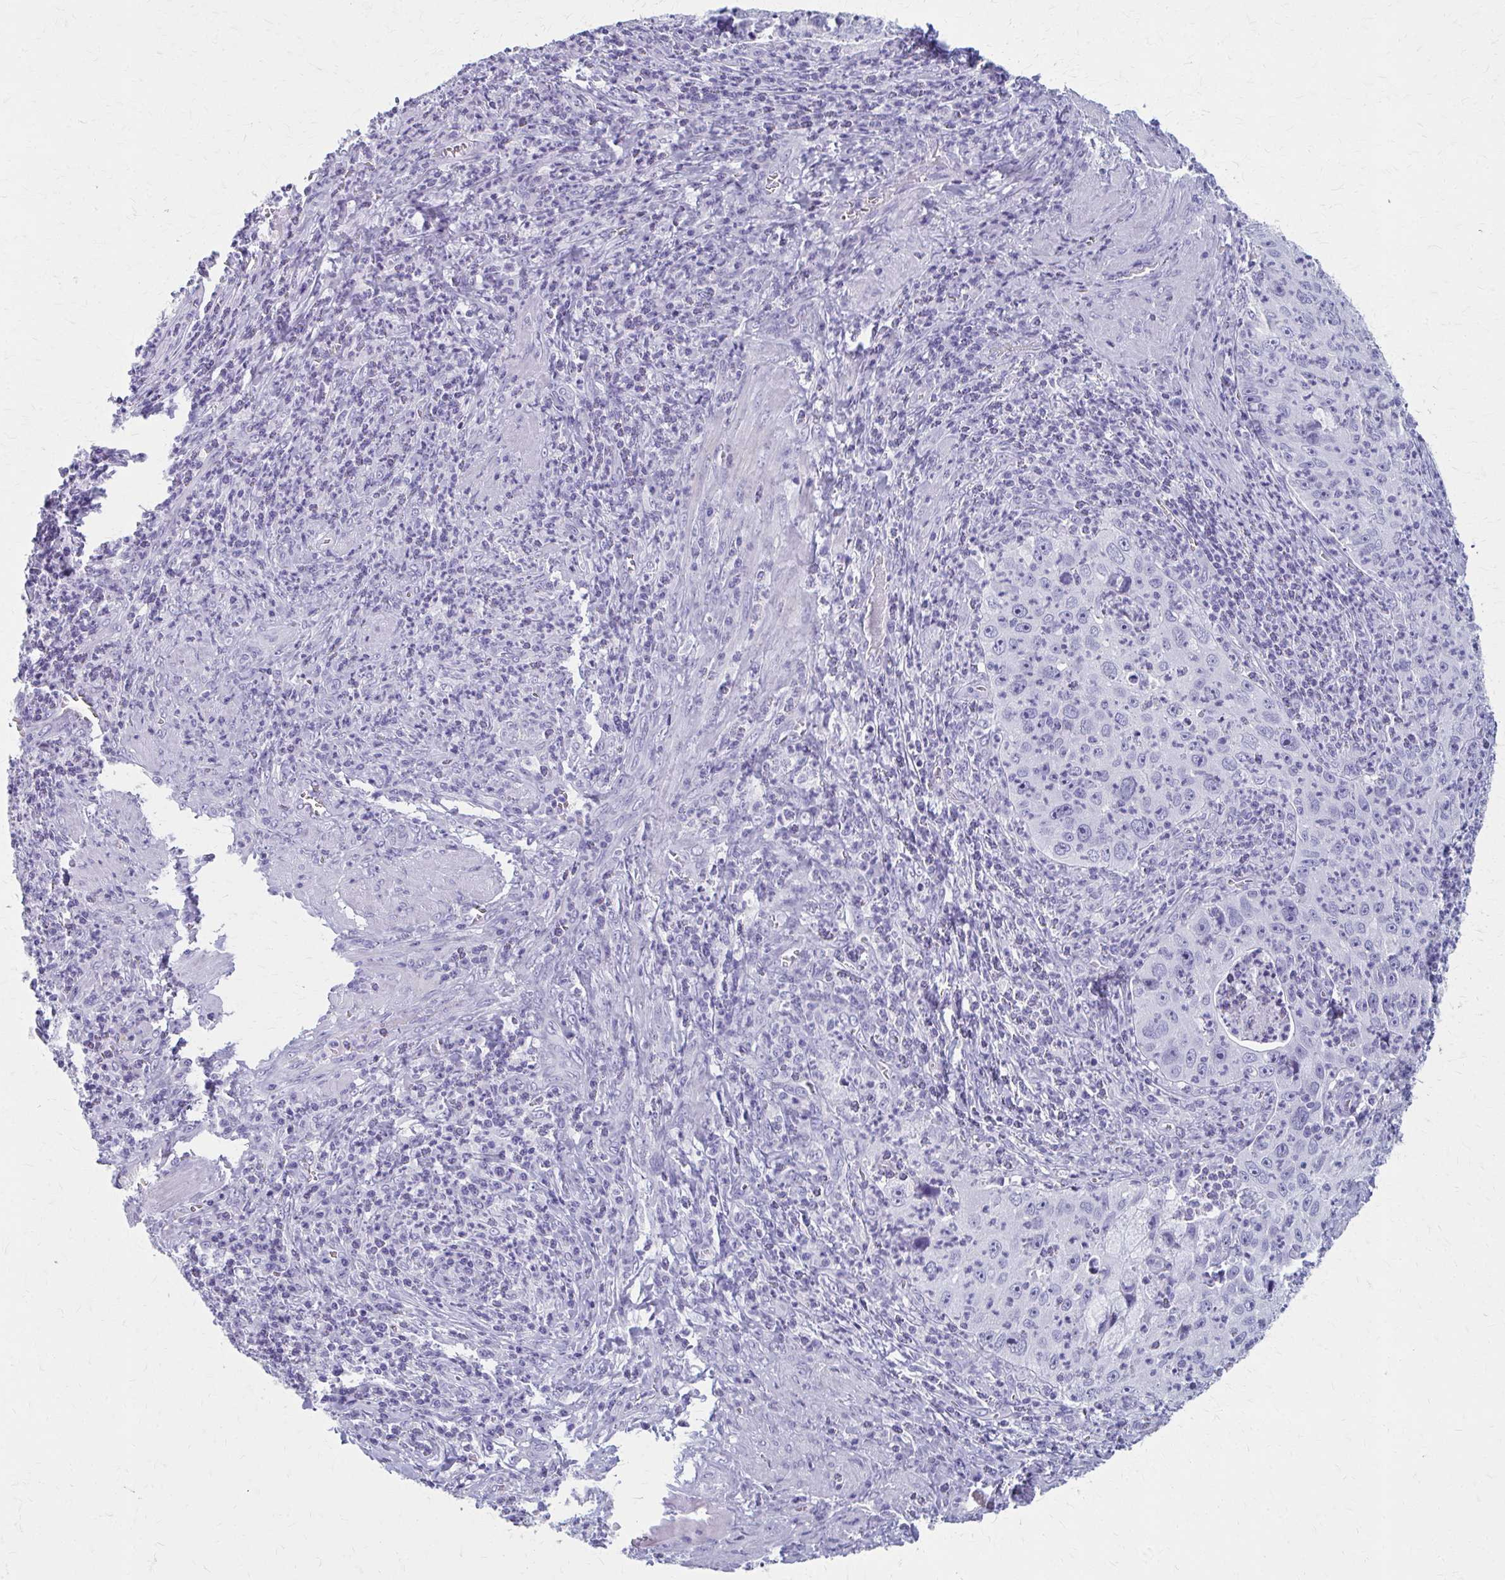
{"staining": {"intensity": "negative", "quantity": "none", "location": "none"}, "tissue": "cervical cancer", "cell_type": "Tumor cells", "image_type": "cancer", "snomed": [{"axis": "morphology", "description": "Squamous cell carcinoma, NOS"}, {"axis": "topography", "description": "Cervix"}], "caption": "Immunohistochemistry histopathology image of human cervical cancer stained for a protein (brown), which displays no positivity in tumor cells.", "gene": "CELF5", "patient": {"sex": "female", "age": 30}}